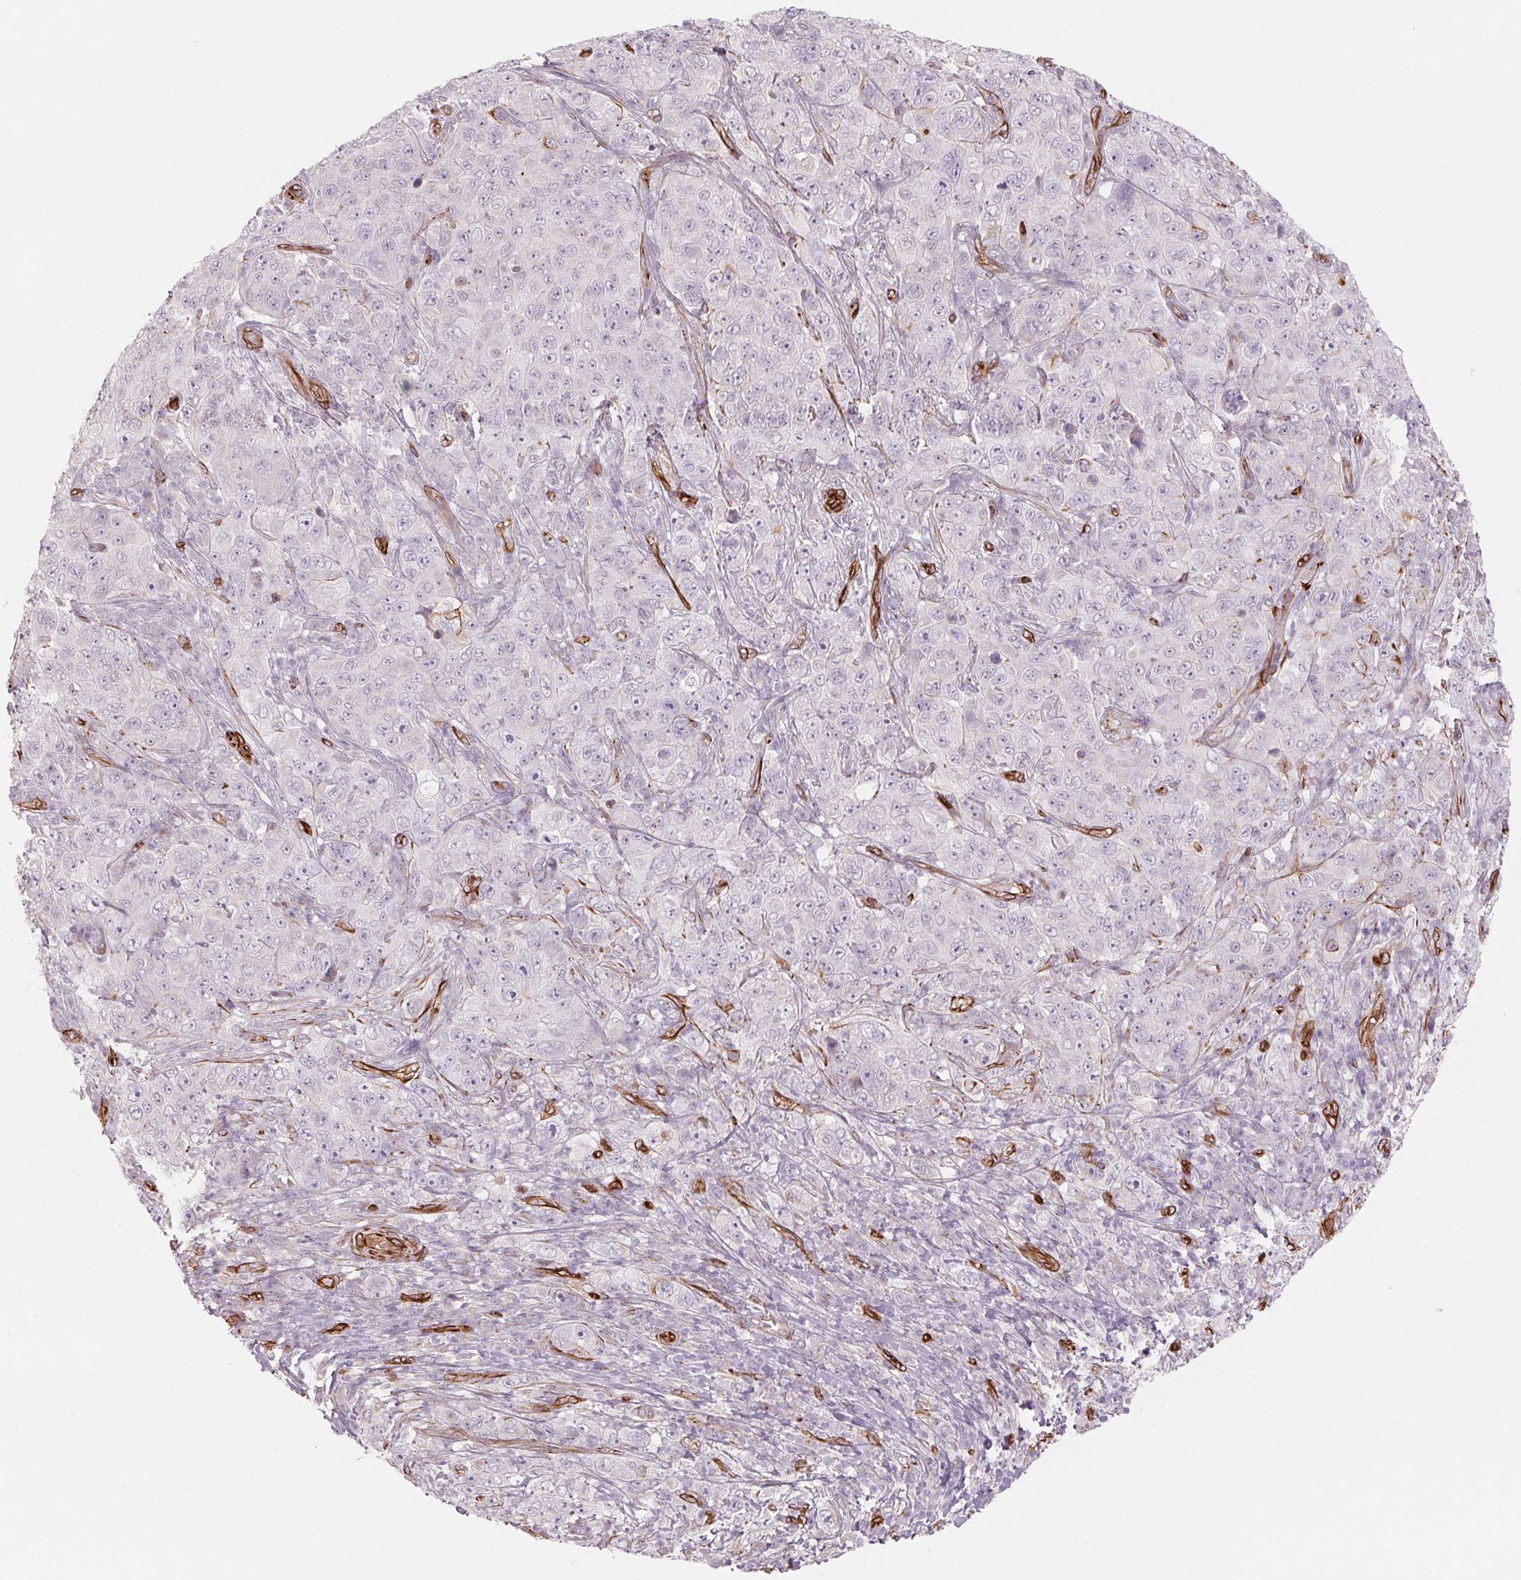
{"staining": {"intensity": "negative", "quantity": "none", "location": "none"}, "tissue": "pancreatic cancer", "cell_type": "Tumor cells", "image_type": "cancer", "snomed": [{"axis": "morphology", "description": "Adenocarcinoma, NOS"}, {"axis": "topography", "description": "Pancreas"}], "caption": "This micrograph is of pancreatic cancer (adenocarcinoma) stained with immunohistochemistry to label a protein in brown with the nuclei are counter-stained blue. There is no staining in tumor cells.", "gene": "CLPS", "patient": {"sex": "male", "age": 68}}